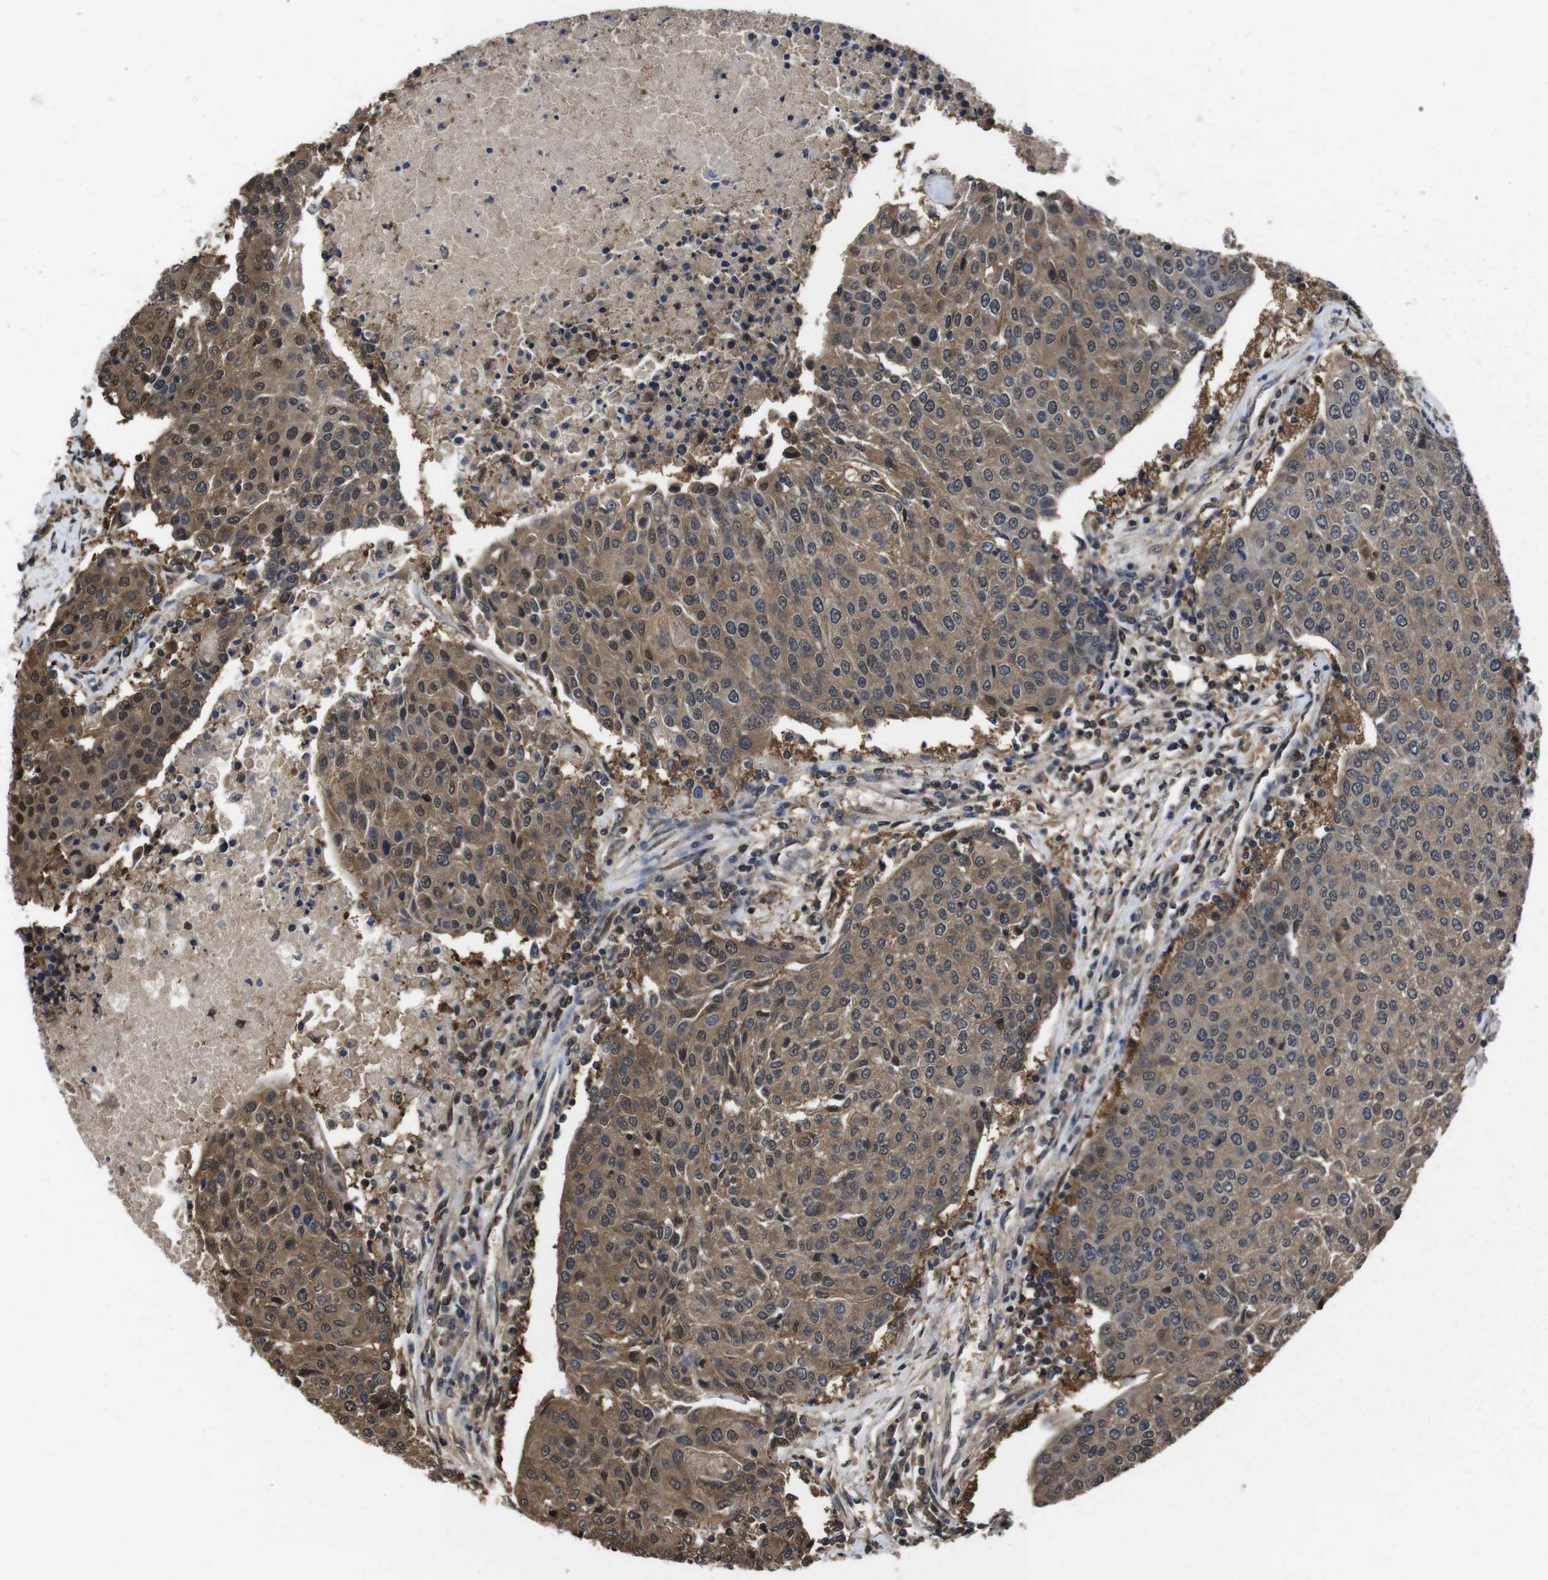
{"staining": {"intensity": "moderate", "quantity": ">75%", "location": "cytoplasmic/membranous"}, "tissue": "urothelial cancer", "cell_type": "Tumor cells", "image_type": "cancer", "snomed": [{"axis": "morphology", "description": "Urothelial carcinoma, High grade"}, {"axis": "topography", "description": "Urinary bladder"}], "caption": "A micrograph of urothelial carcinoma (high-grade) stained for a protein shows moderate cytoplasmic/membranous brown staining in tumor cells.", "gene": "CXCL11", "patient": {"sex": "female", "age": 85}}